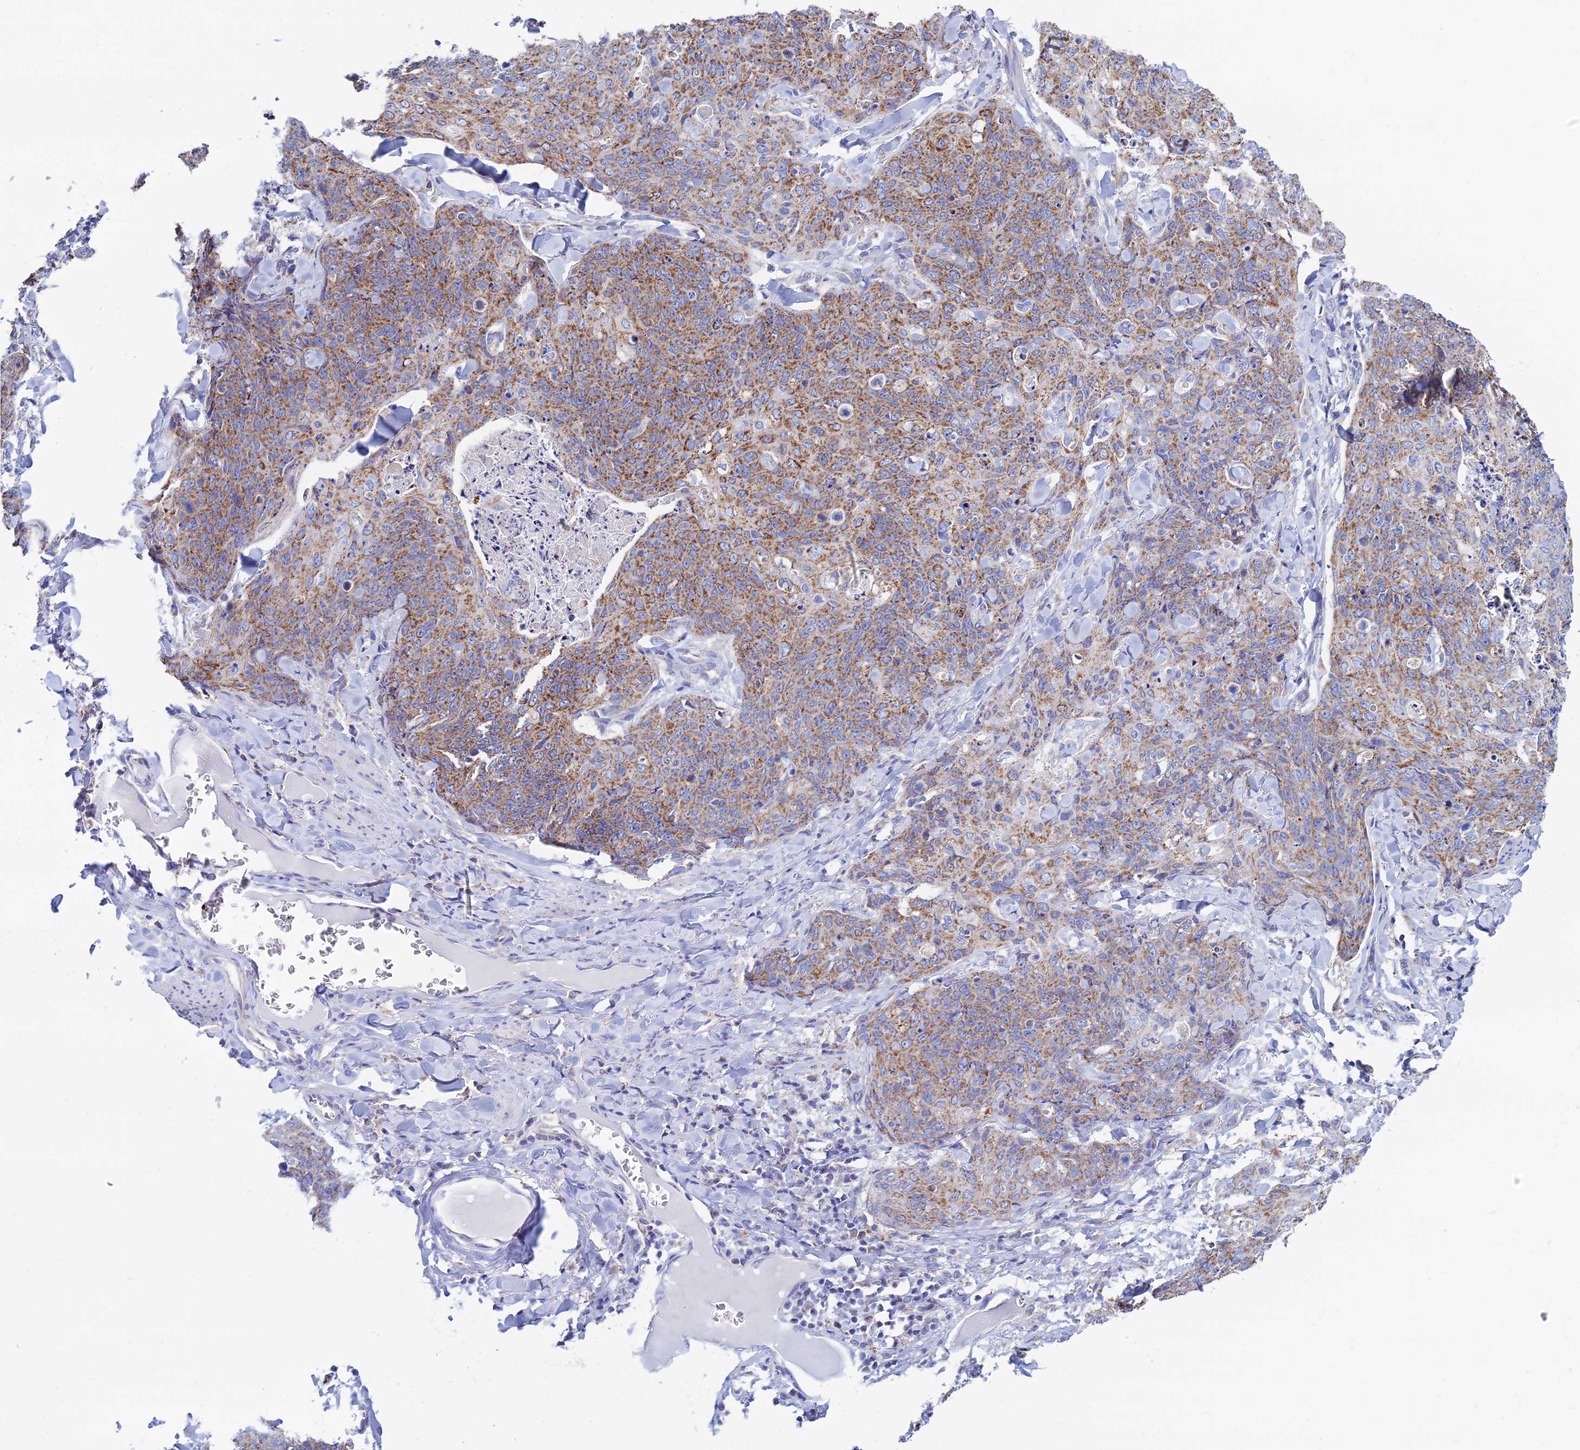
{"staining": {"intensity": "moderate", "quantity": ">75%", "location": "cytoplasmic/membranous"}, "tissue": "skin cancer", "cell_type": "Tumor cells", "image_type": "cancer", "snomed": [{"axis": "morphology", "description": "Squamous cell carcinoma, NOS"}, {"axis": "topography", "description": "Skin"}, {"axis": "topography", "description": "Vulva"}], "caption": "Human squamous cell carcinoma (skin) stained for a protein (brown) reveals moderate cytoplasmic/membranous positive staining in about >75% of tumor cells.", "gene": "MGST1", "patient": {"sex": "female", "age": 85}}